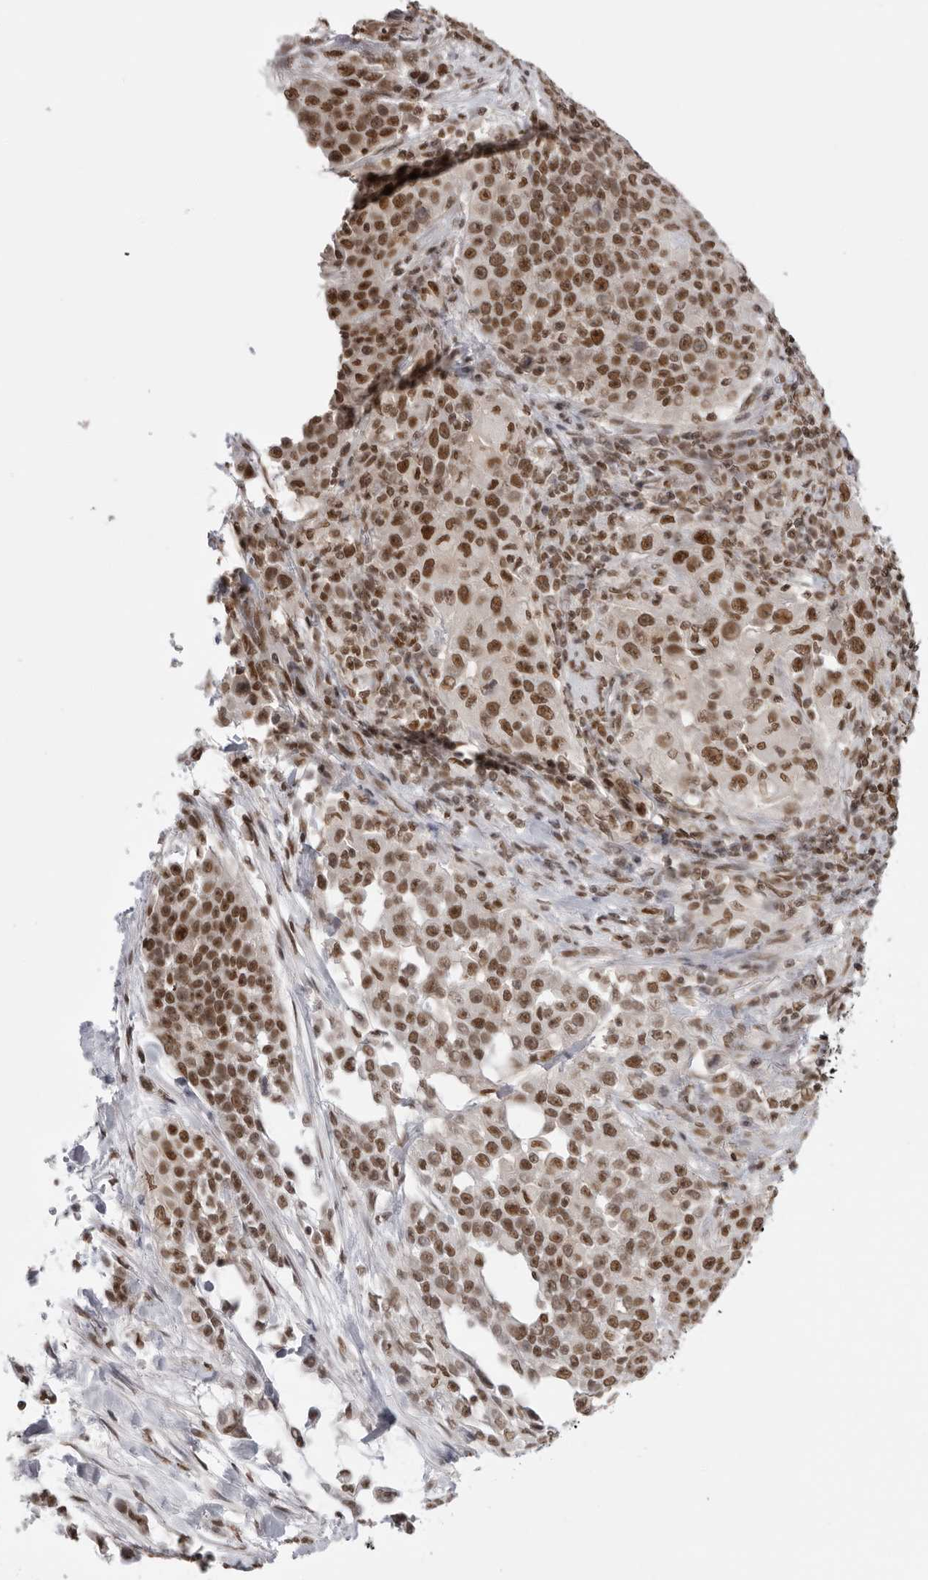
{"staining": {"intensity": "strong", "quantity": ">75%", "location": "nuclear"}, "tissue": "urothelial cancer", "cell_type": "Tumor cells", "image_type": "cancer", "snomed": [{"axis": "morphology", "description": "Urothelial carcinoma, High grade"}, {"axis": "topography", "description": "Urinary bladder"}], "caption": "High-power microscopy captured an immunohistochemistry image of high-grade urothelial carcinoma, revealing strong nuclear staining in about >75% of tumor cells.", "gene": "RPA2", "patient": {"sex": "female", "age": 80}}